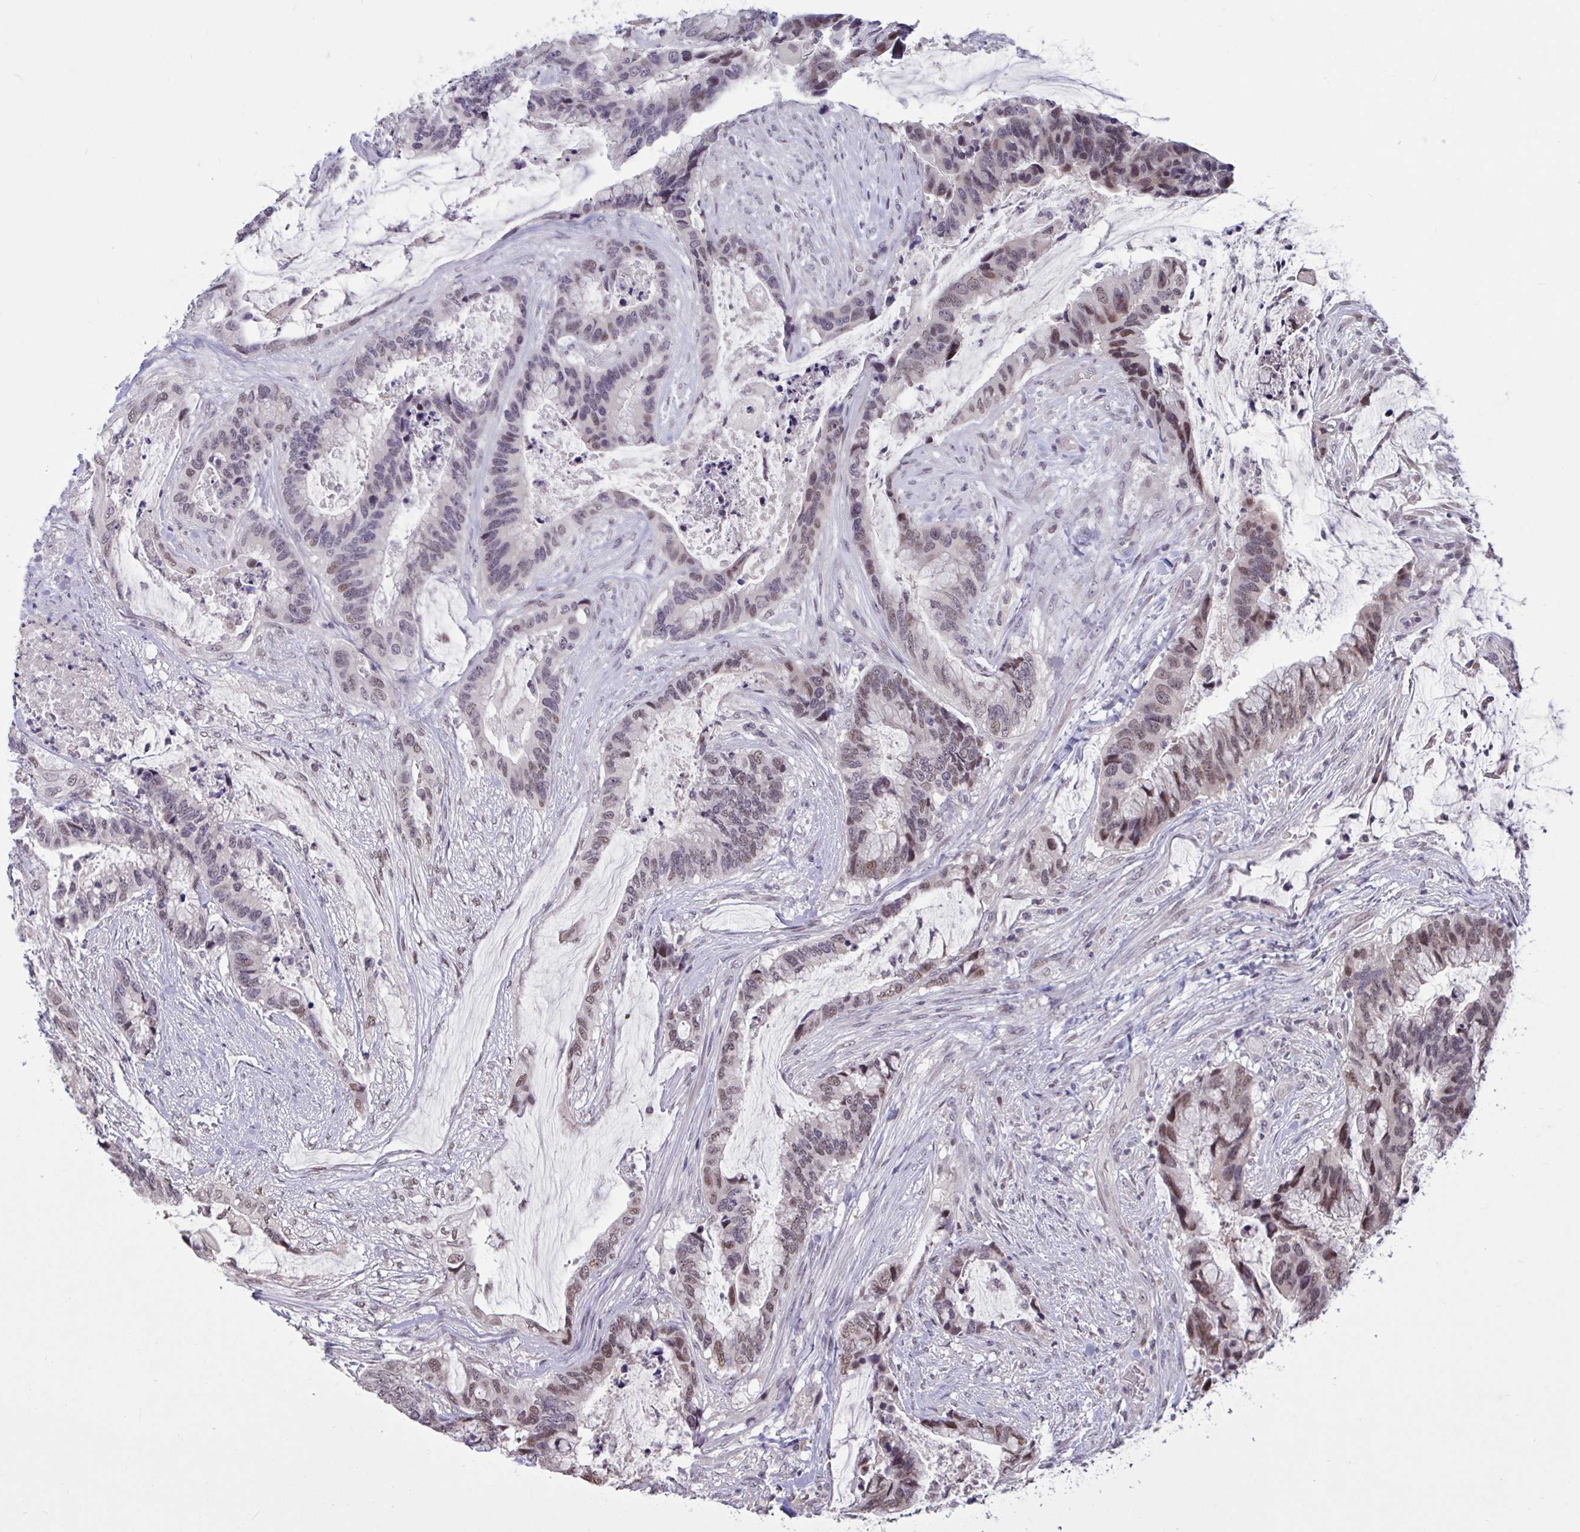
{"staining": {"intensity": "moderate", "quantity": "25%-75%", "location": "nuclear"}, "tissue": "colorectal cancer", "cell_type": "Tumor cells", "image_type": "cancer", "snomed": [{"axis": "morphology", "description": "Adenocarcinoma, NOS"}, {"axis": "topography", "description": "Rectum"}], "caption": "Colorectal cancer (adenocarcinoma) stained for a protein (brown) demonstrates moderate nuclear positive positivity in approximately 25%-75% of tumor cells.", "gene": "ZNF414", "patient": {"sex": "female", "age": 59}}